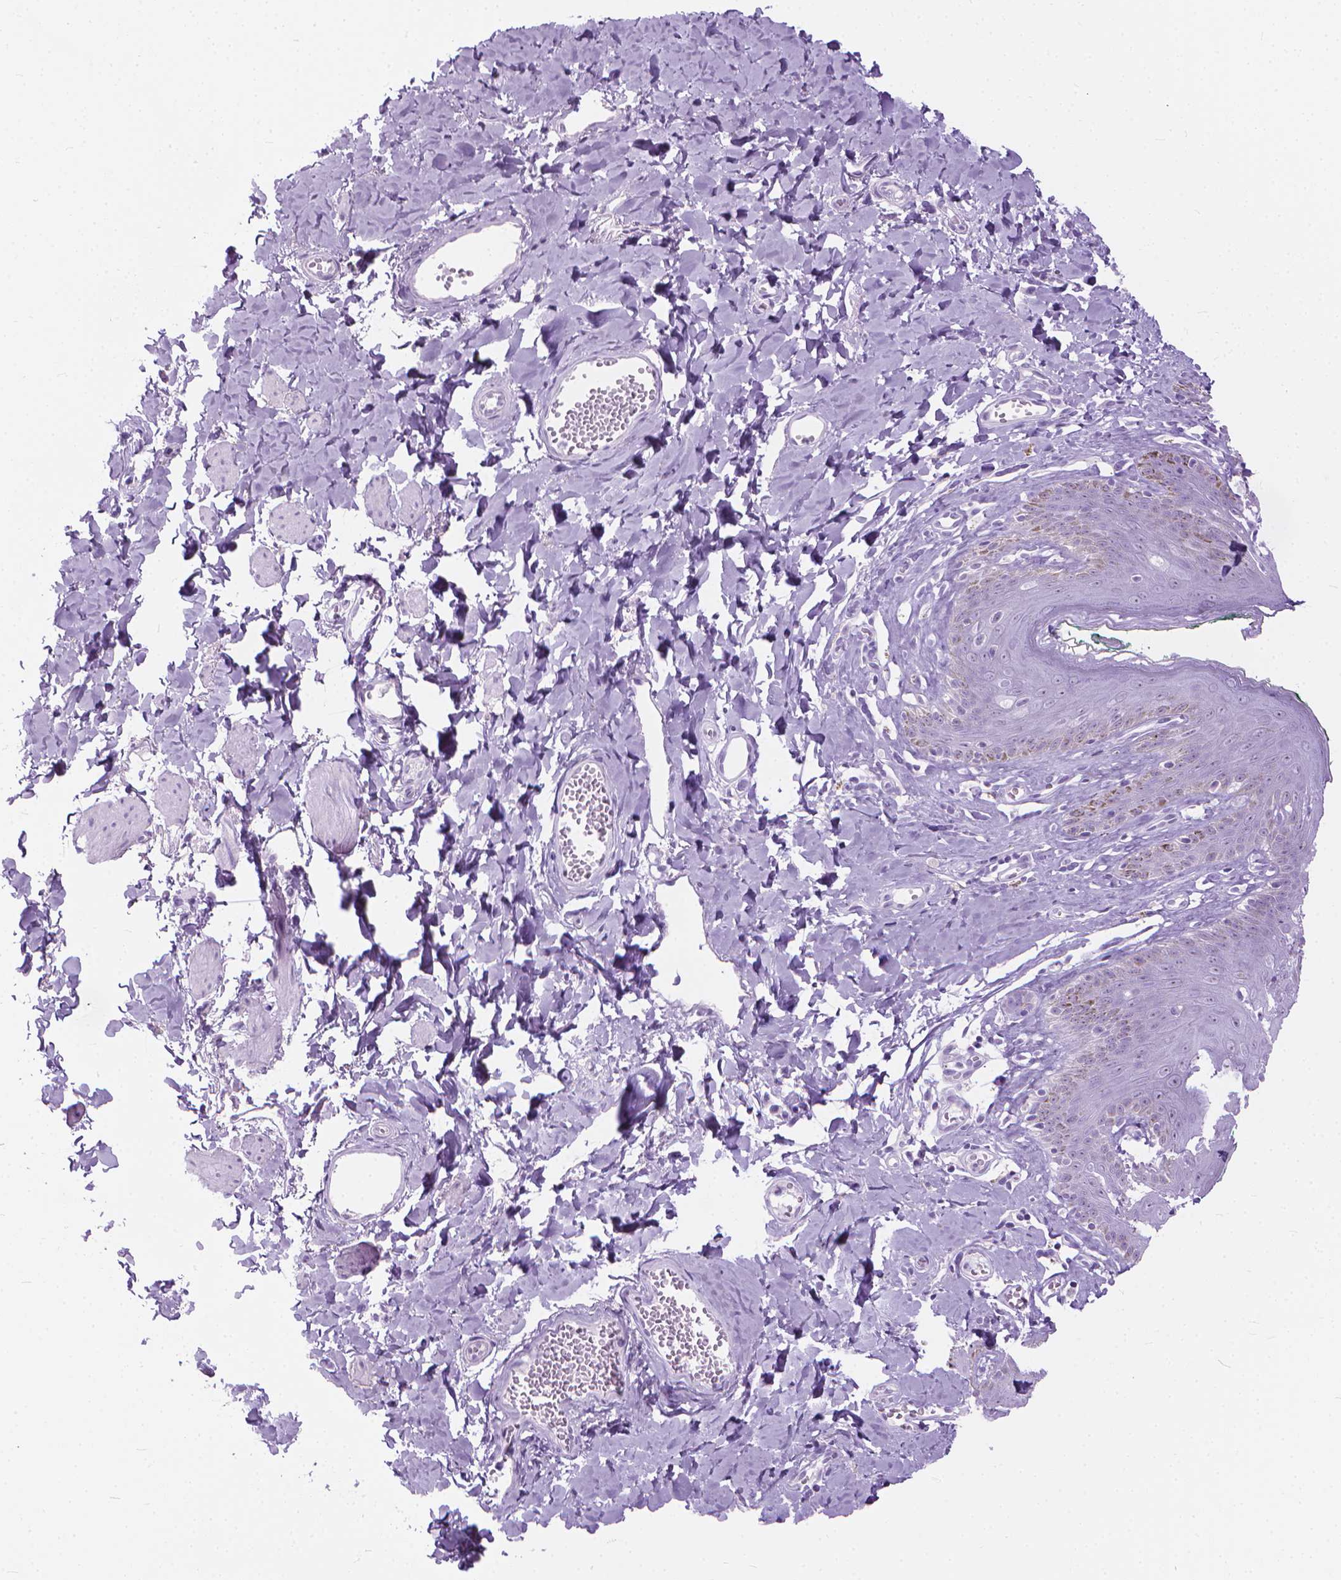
{"staining": {"intensity": "strong", "quantity": "<25%", "location": "cytoplasmic/membranous"}, "tissue": "skin", "cell_type": "Epidermal cells", "image_type": "normal", "snomed": [{"axis": "morphology", "description": "Normal tissue, NOS"}, {"axis": "topography", "description": "Vulva"}, {"axis": "topography", "description": "Peripheral nerve tissue"}], "caption": "Skin stained with immunohistochemistry exhibits strong cytoplasmic/membranous staining in approximately <25% of epidermal cells. The staining is performed using DAB brown chromogen to label protein expression. The nuclei are counter-stained blue using hematoxylin.", "gene": "HTR2B", "patient": {"sex": "female", "age": 66}}